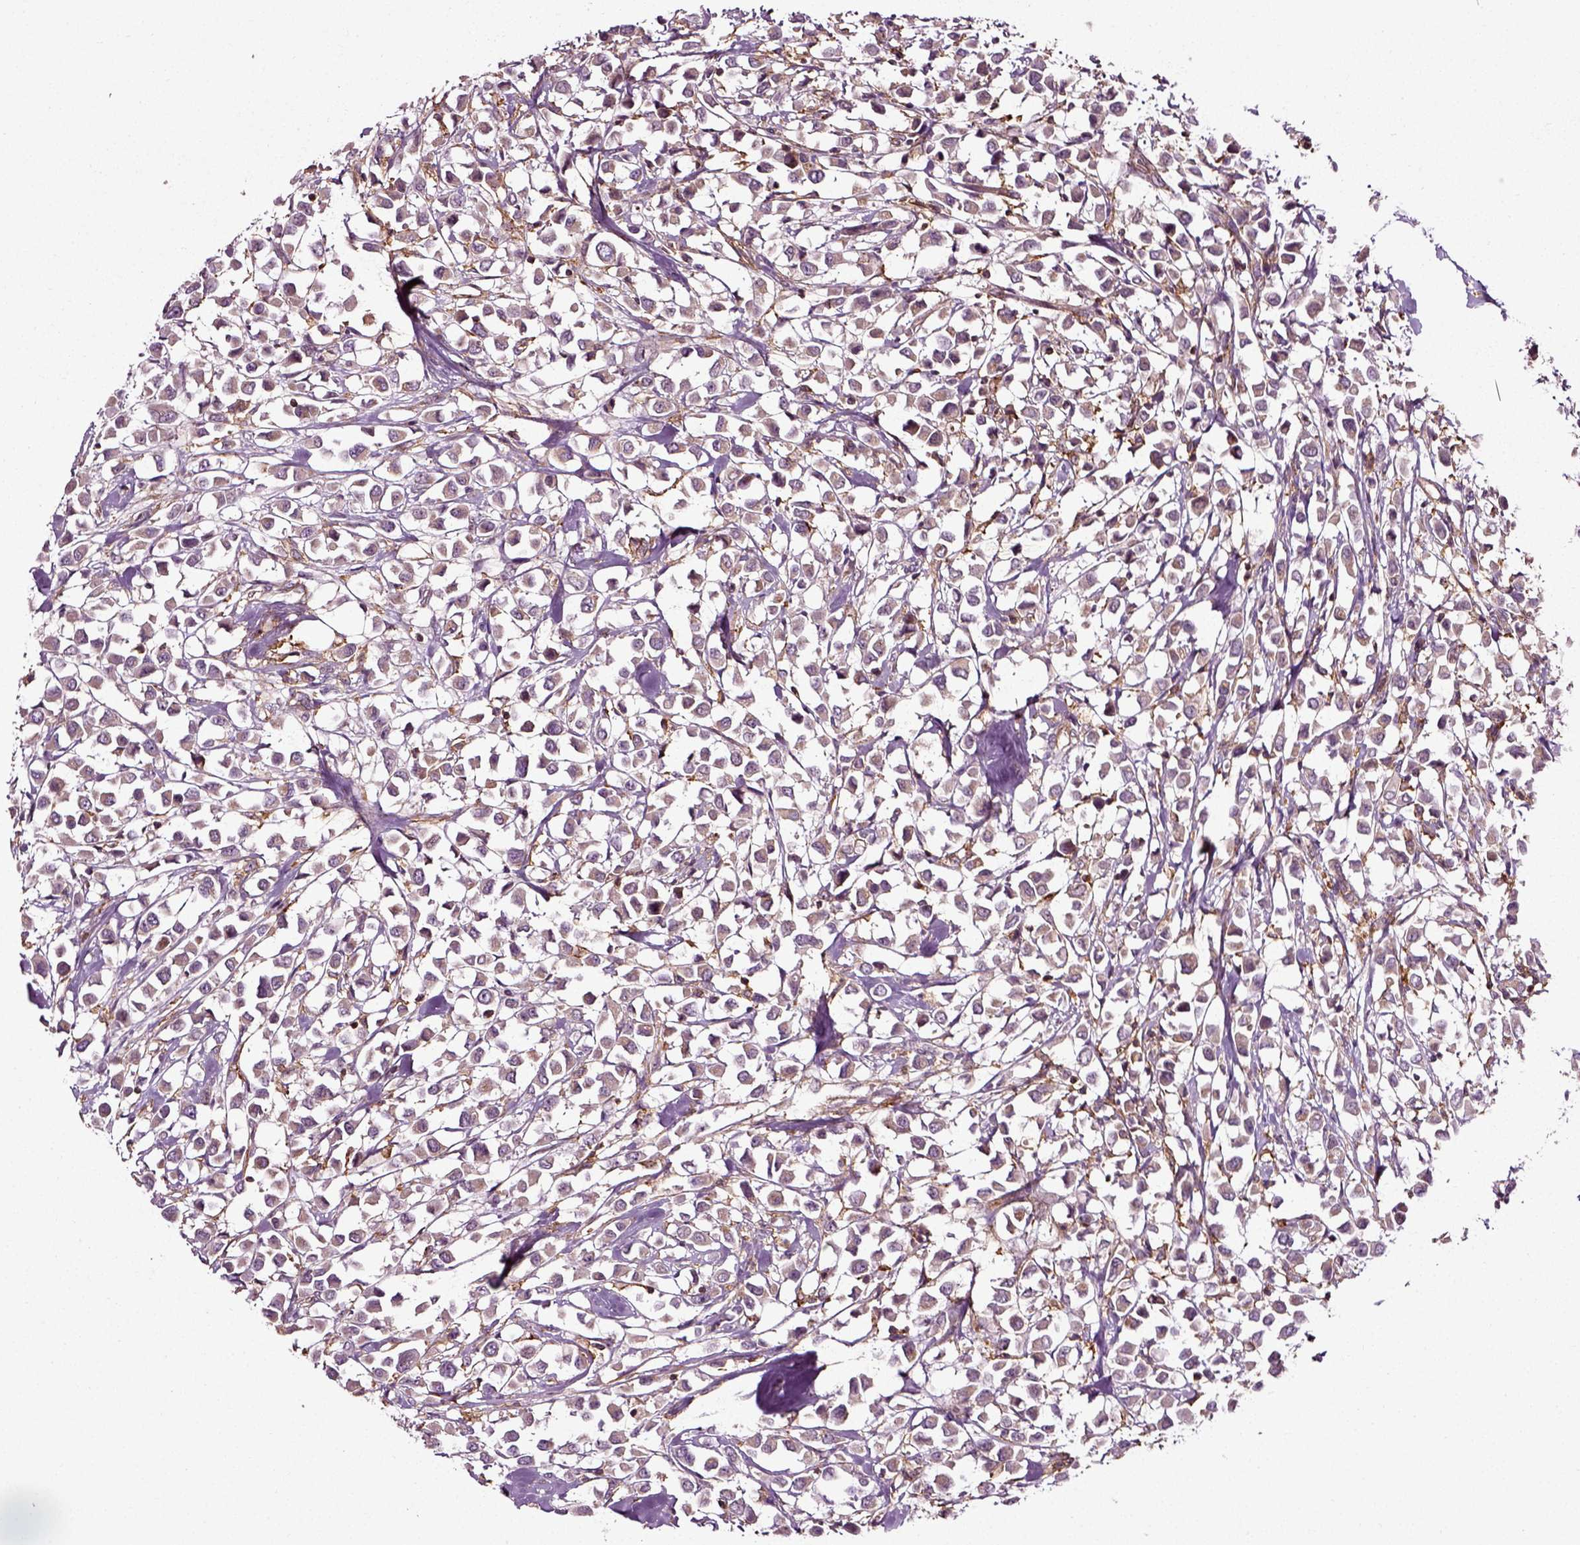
{"staining": {"intensity": "weak", "quantity": ">75%", "location": "cytoplasmic/membranous"}, "tissue": "breast cancer", "cell_type": "Tumor cells", "image_type": "cancer", "snomed": [{"axis": "morphology", "description": "Duct carcinoma"}, {"axis": "topography", "description": "Breast"}], "caption": "A photomicrograph of human infiltrating ductal carcinoma (breast) stained for a protein exhibits weak cytoplasmic/membranous brown staining in tumor cells.", "gene": "RHOF", "patient": {"sex": "female", "age": 61}}